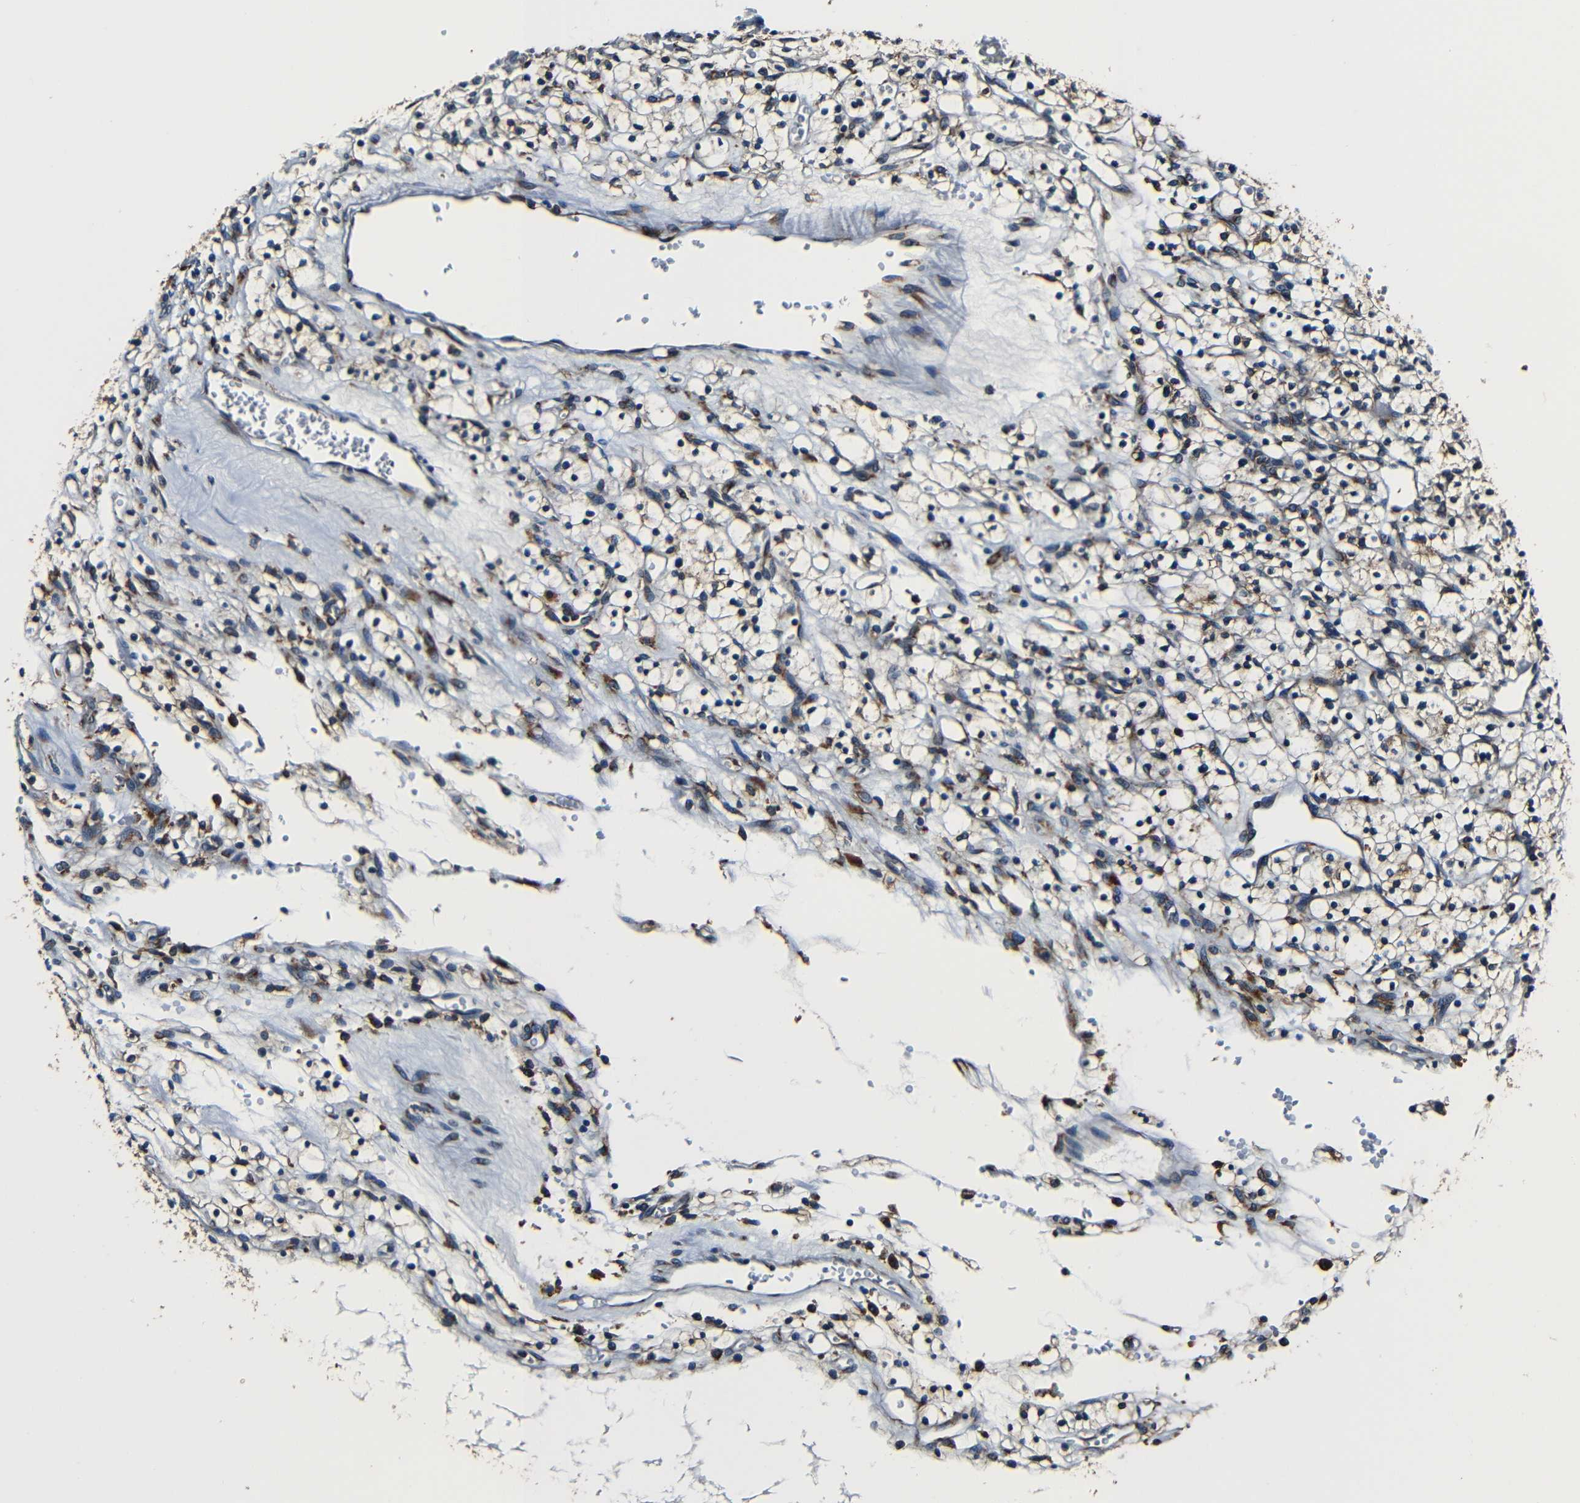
{"staining": {"intensity": "weak", "quantity": "<25%", "location": "cytoplasmic/membranous"}, "tissue": "renal cancer", "cell_type": "Tumor cells", "image_type": "cancer", "snomed": [{"axis": "morphology", "description": "Adenocarcinoma, NOS"}, {"axis": "topography", "description": "Kidney"}], "caption": "DAB immunohistochemical staining of human renal cancer exhibits no significant expression in tumor cells.", "gene": "RRBP1", "patient": {"sex": "female", "age": 57}}